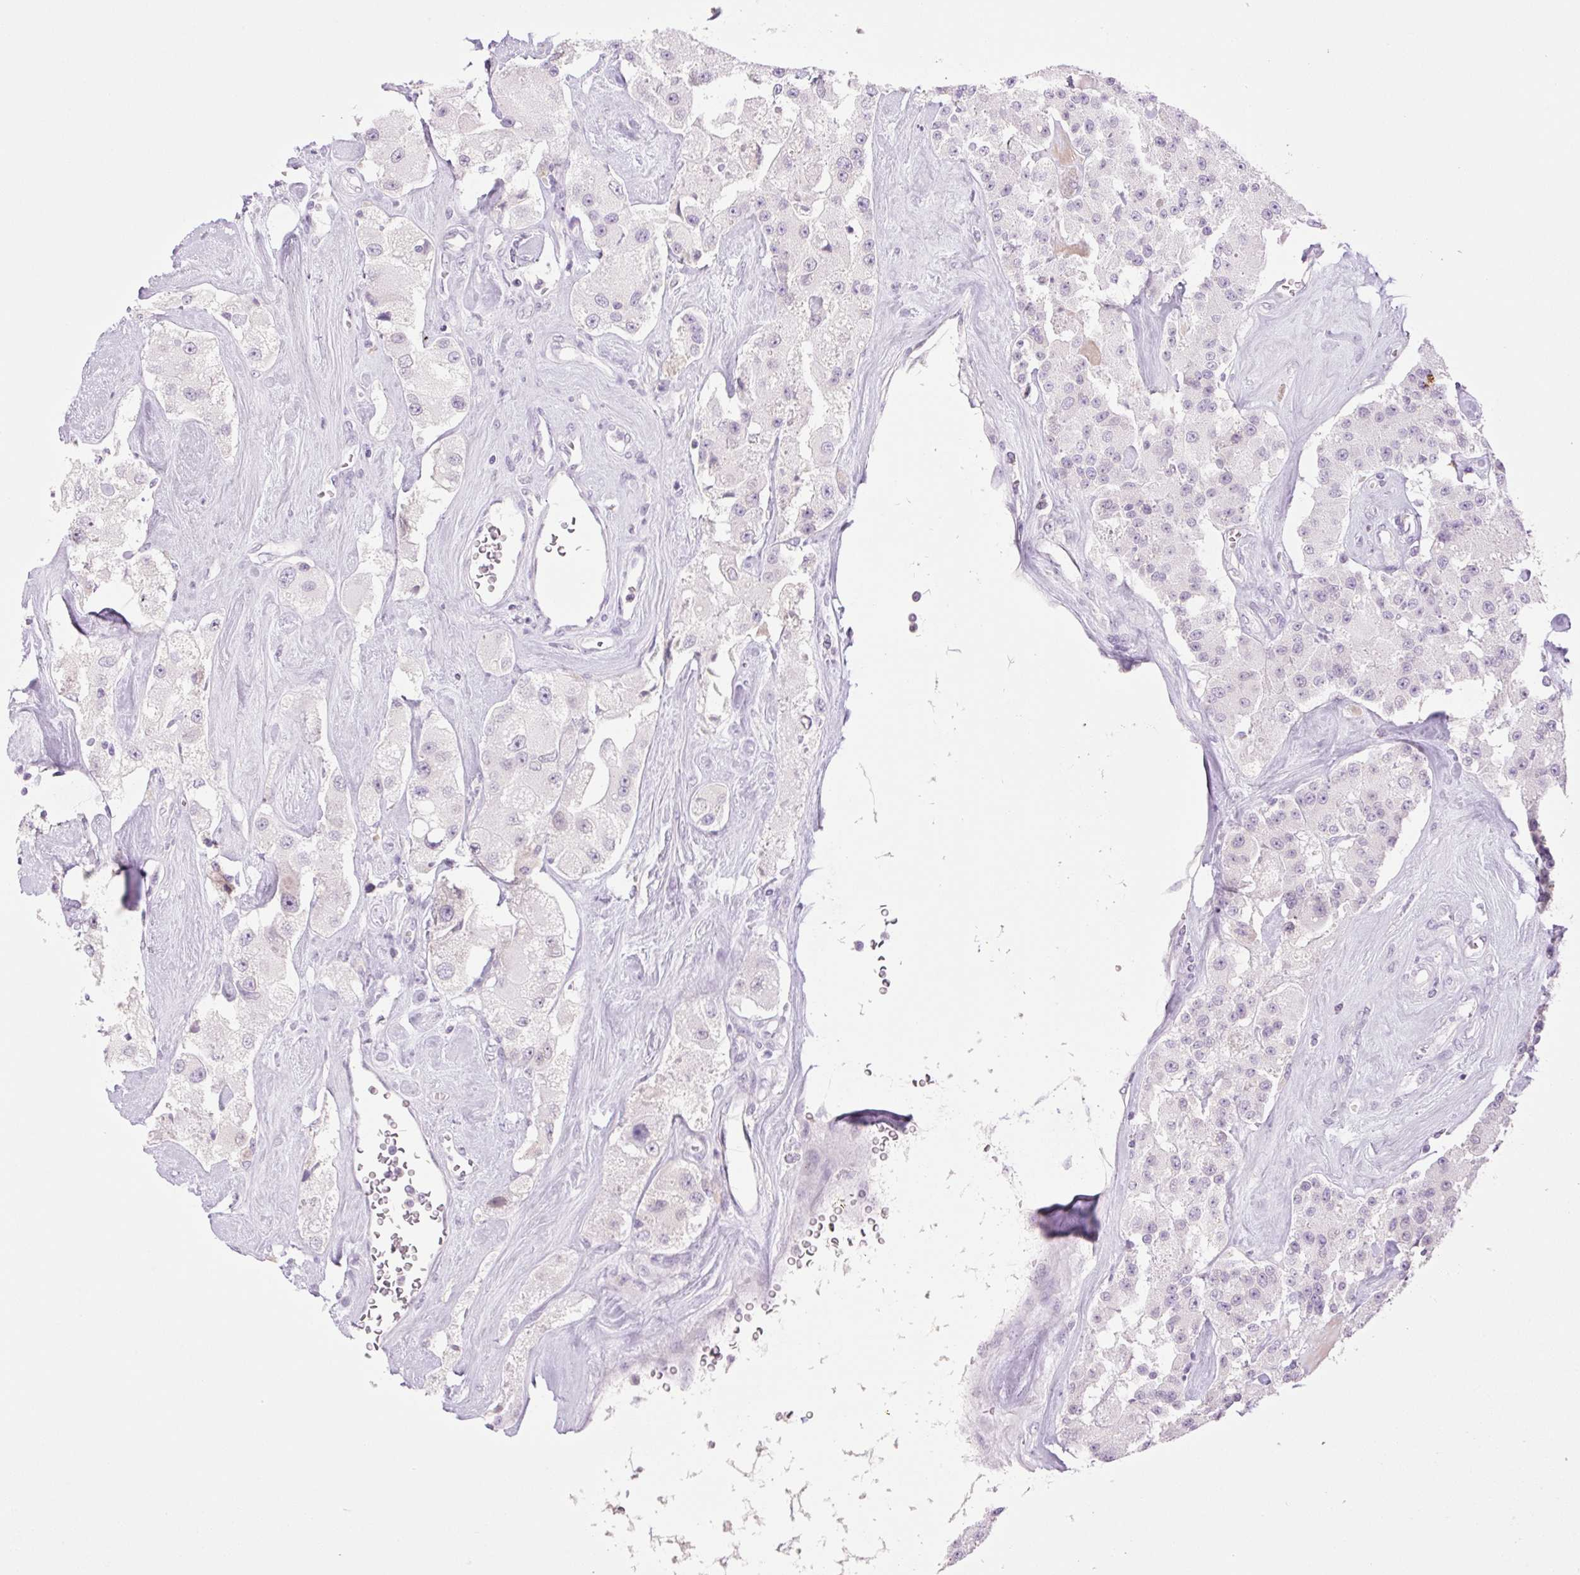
{"staining": {"intensity": "negative", "quantity": "none", "location": "none"}, "tissue": "carcinoid", "cell_type": "Tumor cells", "image_type": "cancer", "snomed": [{"axis": "morphology", "description": "Carcinoid, malignant, NOS"}, {"axis": "topography", "description": "Pancreas"}], "caption": "Tumor cells show no significant protein positivity in carcinoid.", "gene": "TBX15", "patient": {"sex": "male", "age": 41}}